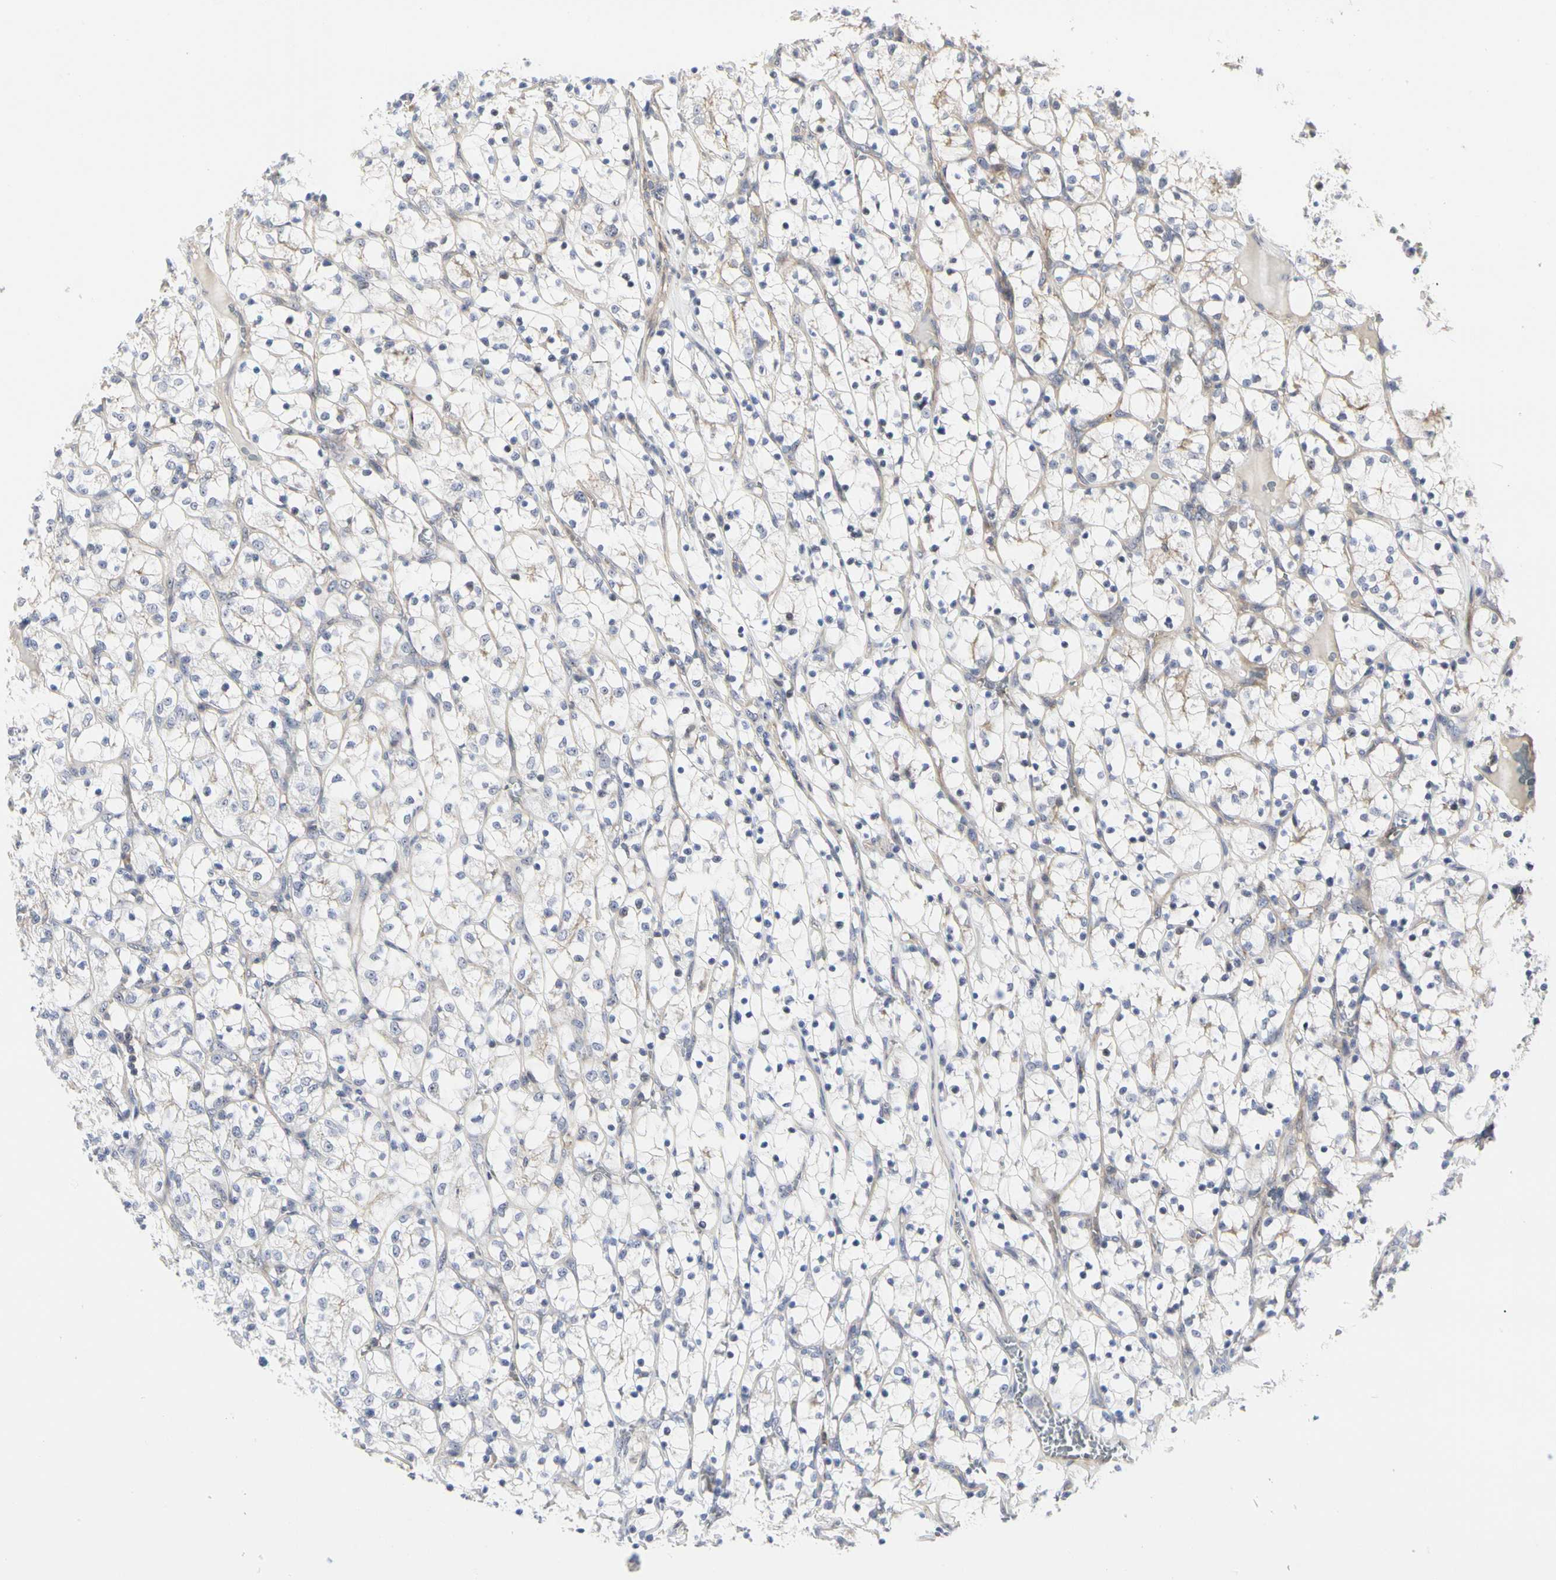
{"staining": {"intensity": "negative", "quantity": "none", "location": "none"}, "tissue": "renal cancer", "cell_type": "Tumor cells", "image_type": "cancer", "snomed": [{"axis": "morphology", "description": "Adenocarcinoma, NOS"}, {"axis": "topography", "description": "Kidney"}], "caption": "Tumor cells are negative for protein expression in human renal adenocarcinoma.", "gene": "SHANK2", "patient": {"sex": "female", "age": 69}}